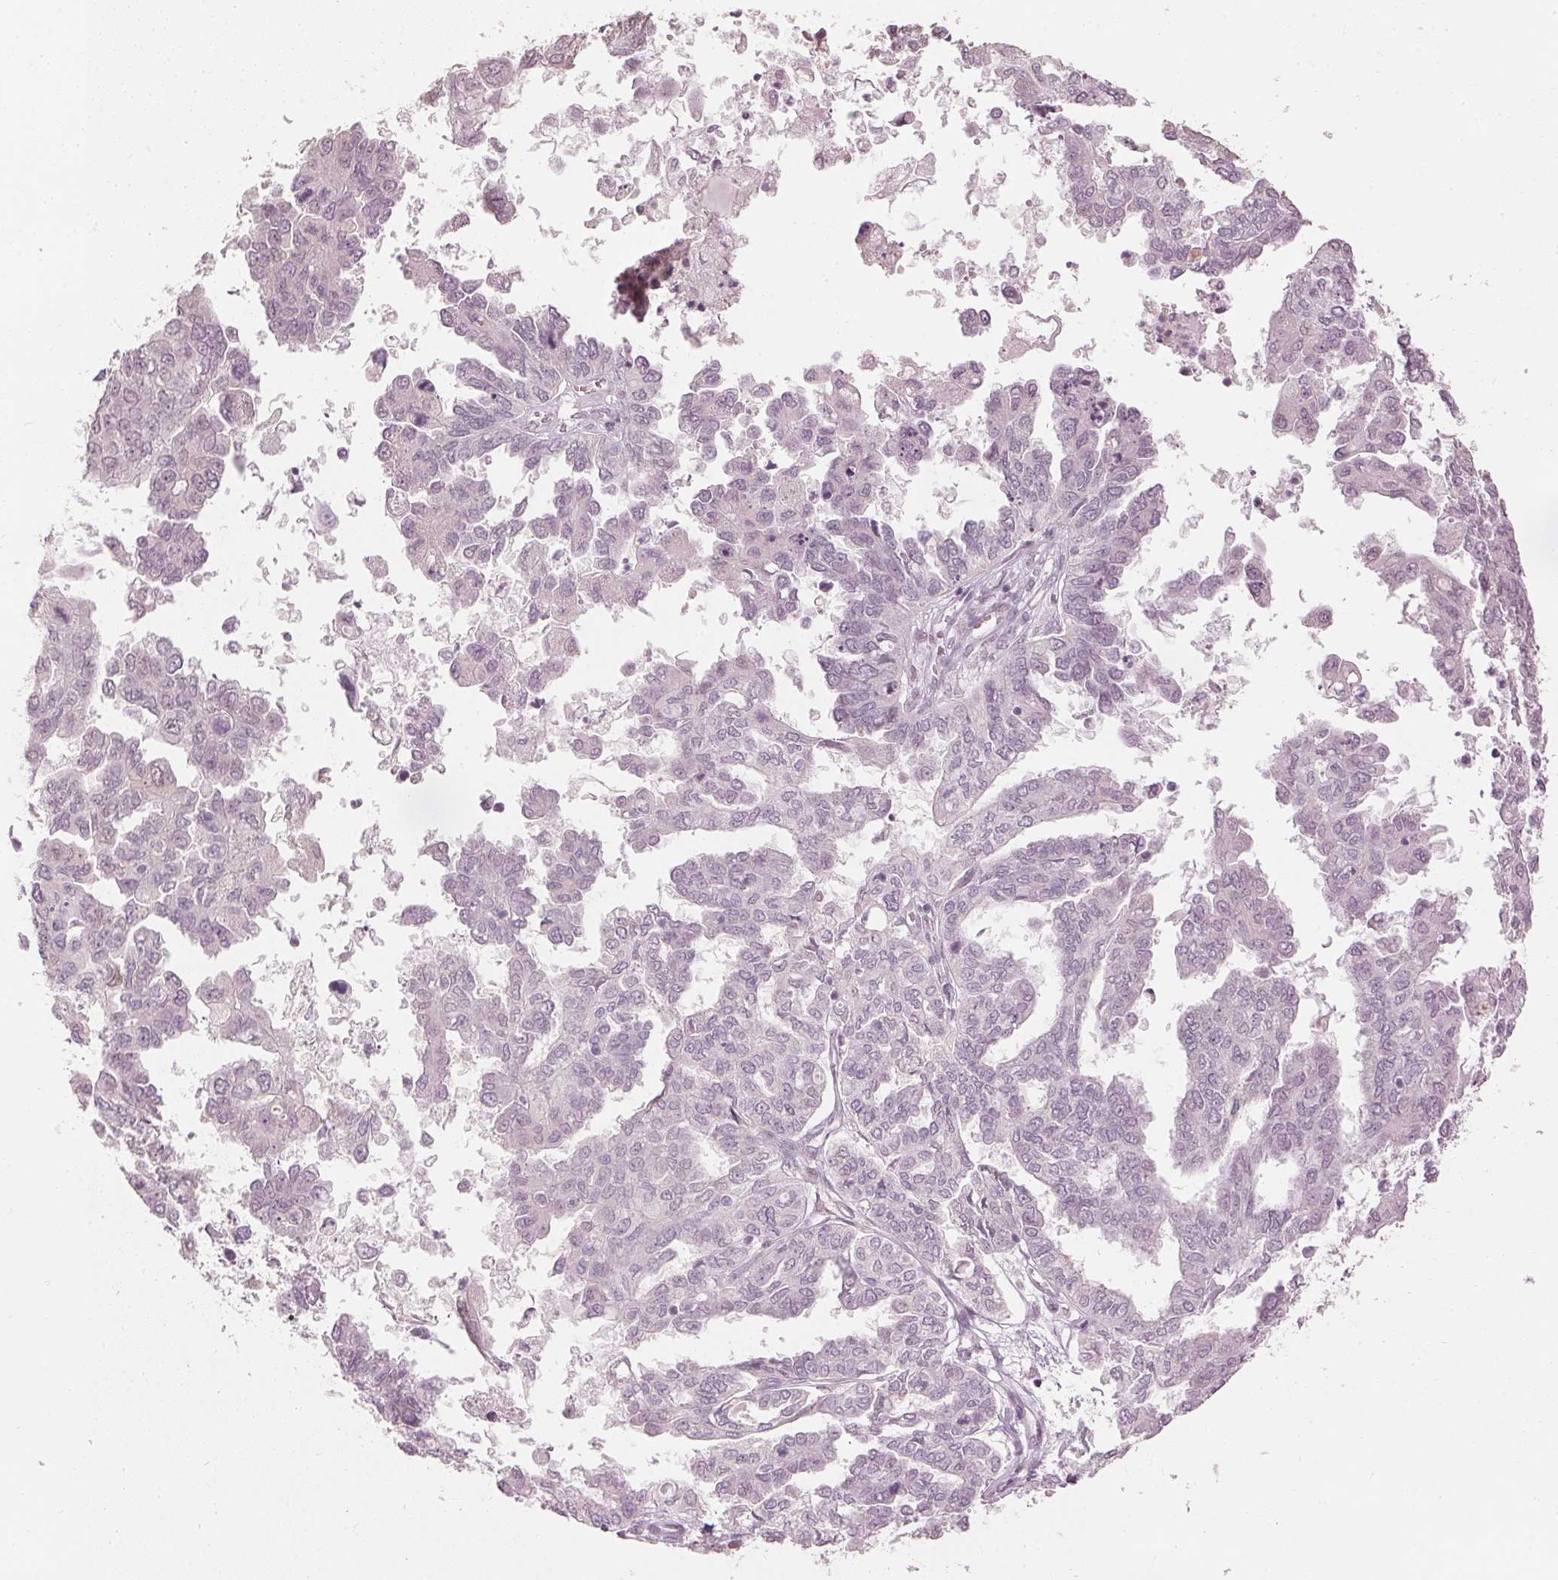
{"staining": {"intensity": "negative", "quantity": "none", "location": "none"}, "tissue": "ovarian cancer", "cell_type": "Tumor cells", "image_type": "cancer", "snomed": [{"axis": "morphology", "description": "Cystadenocarcinoma, serous, NOS"}, {"axis": "topography", "description": "Ovary"}], "caption": "Tumor cells are negative for brown protein staining in ovarian cancer. Brightfield microscopy of immunohistochemistry stained with DAB (3,3'-diaminobenzidine) (brown) and hematoxylin (blue), captured at high magnification.", "gene": "SLC39A3", "patient": {"sex": "female", "age": 53}}